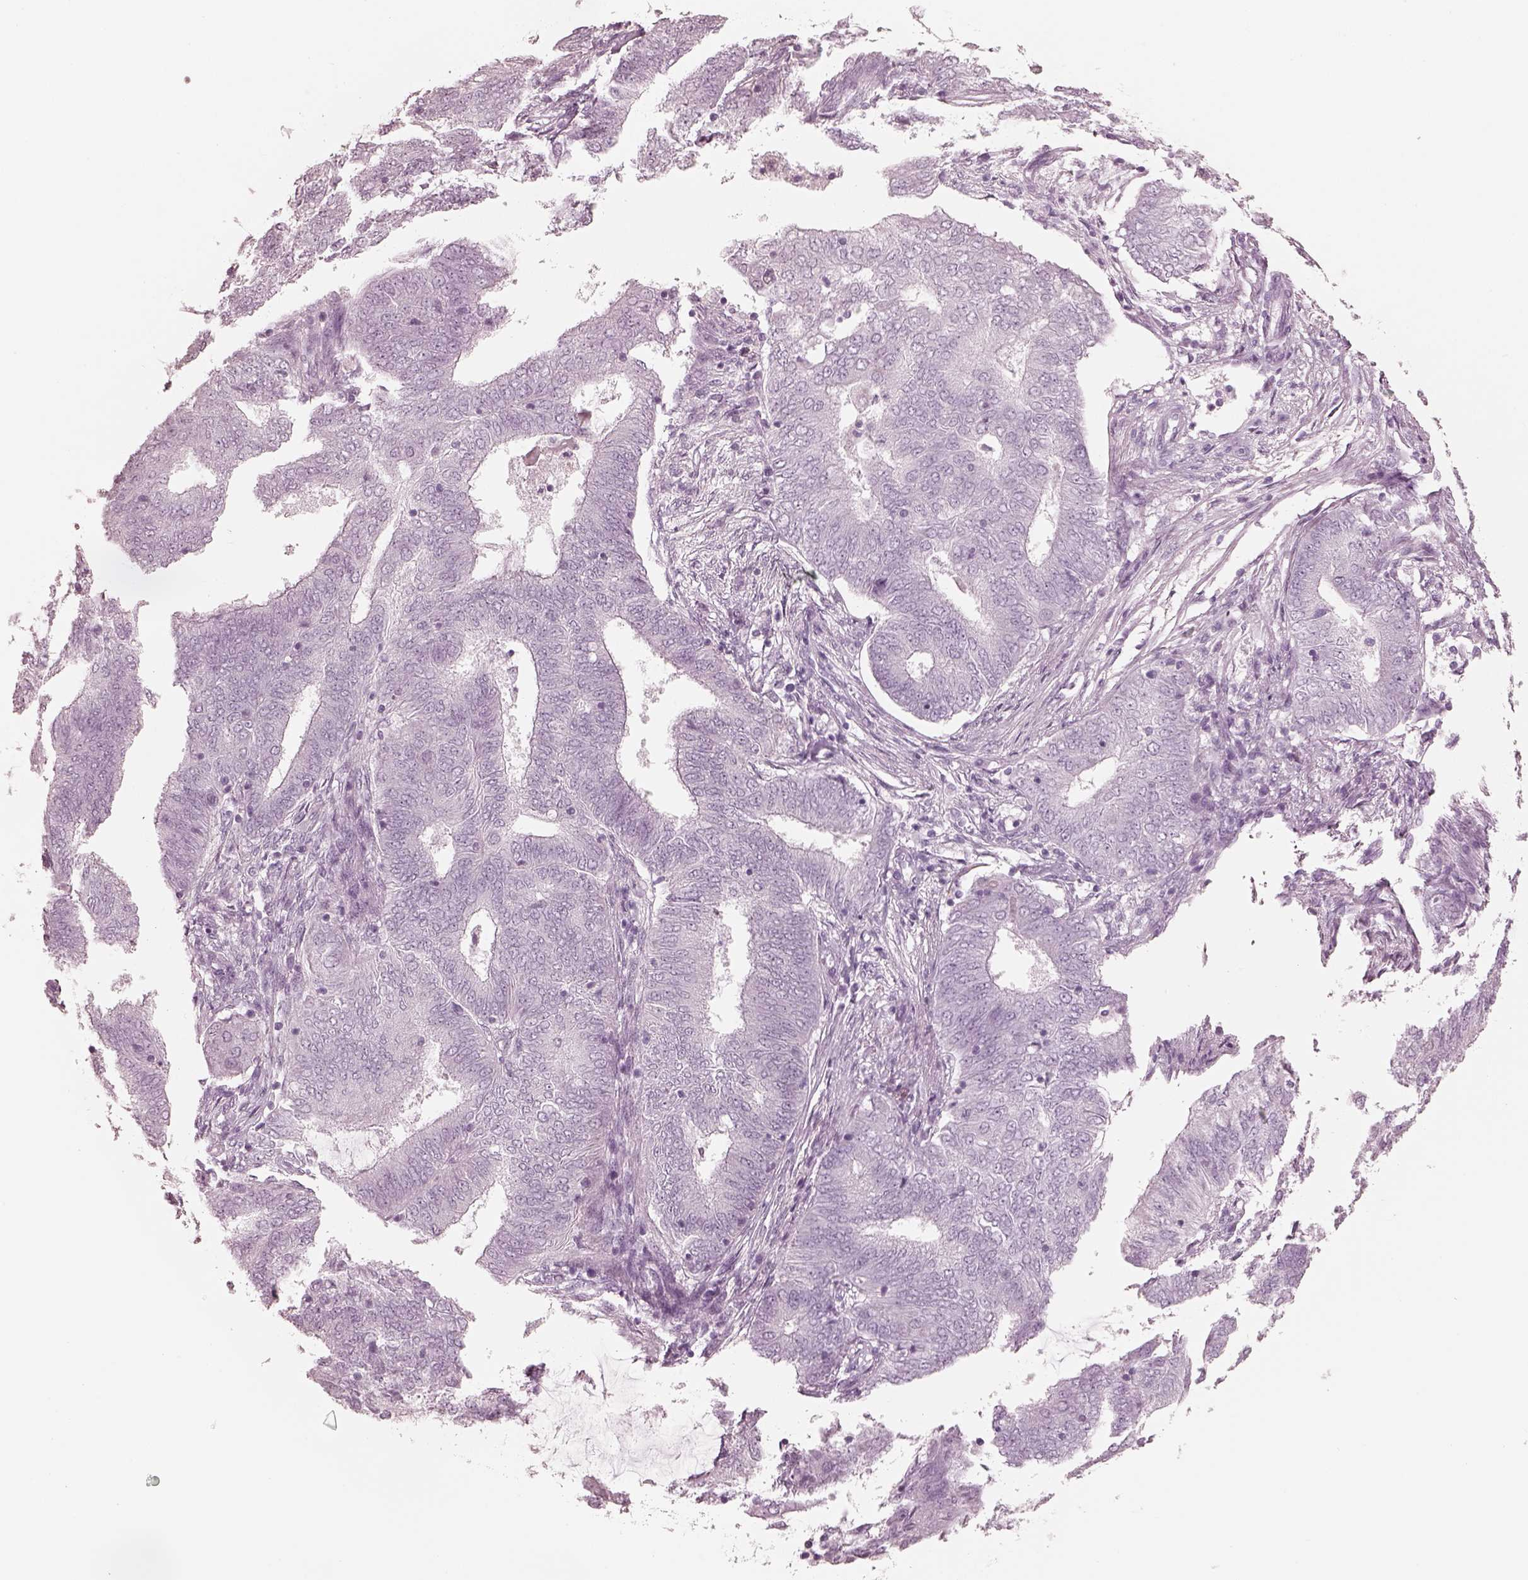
{"staining": {"intensity": "negative", "quantity": "none", "location": "none"}, "tissue": "endometrial cancer", "cell_type": "Tumor cells", "image_type": "cancer", "snomed": [{"axis": "morphology", "description": "Adenocarcinoma, NOS"}, {"axis": "topography", "description": "Endometrium"}], "caption": "This is an IHC histopathology image of human endometrial cancer (adenocarcinoma). There is no staining in tumor cells.", "gene": "PON3", "patient": {"sex": "female", "age": 62}}